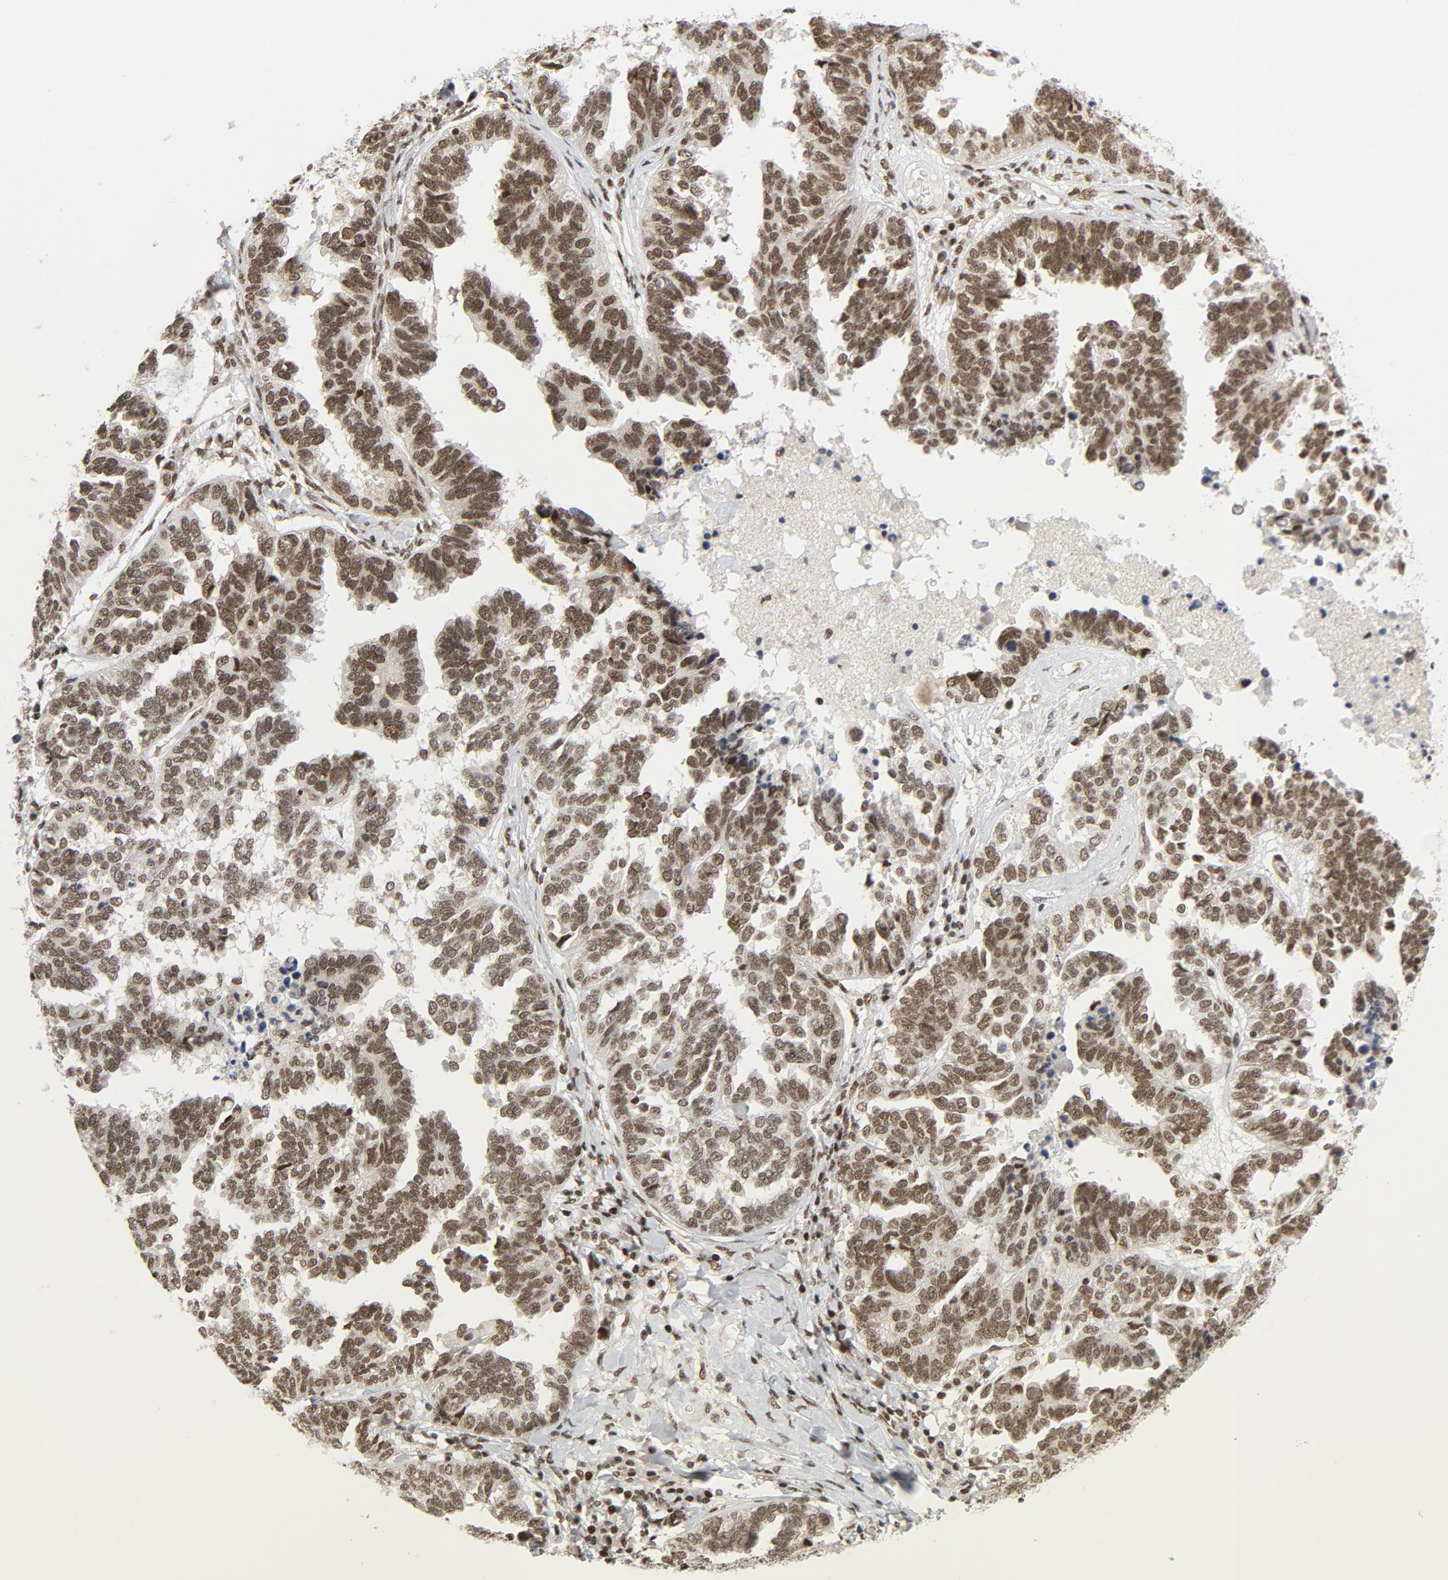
{"staining": {"intensity": "moderate", "quantity": ">75%", "location": "nuclear"}, "tissue": "ovarian cancer", "cell_type": "Tumor cells", "image_type": "cancer", "snomed": [{"axis": "morphology", "description": "Cystadenocarcinoma, serous, NOS"}, {"axis": "topography", "description": "Ovary"}], "caption": "High-magnification brightfield microscopy of serous cystadenocarcinoma (ovarian) stained with DAB (3,3'-diaminobenzidine) (brown) and counterstained with hematoxylin (blue). tumor cells exhibit moderate nuclear staining is identified in approximately>75% of cells. Using DAB (brown) and hematoxylin (blue) stains, captured at high magnification using brightfield microscopy.", "gene": "ERCC1", "patient": {"sex": "female", "age": 82}}